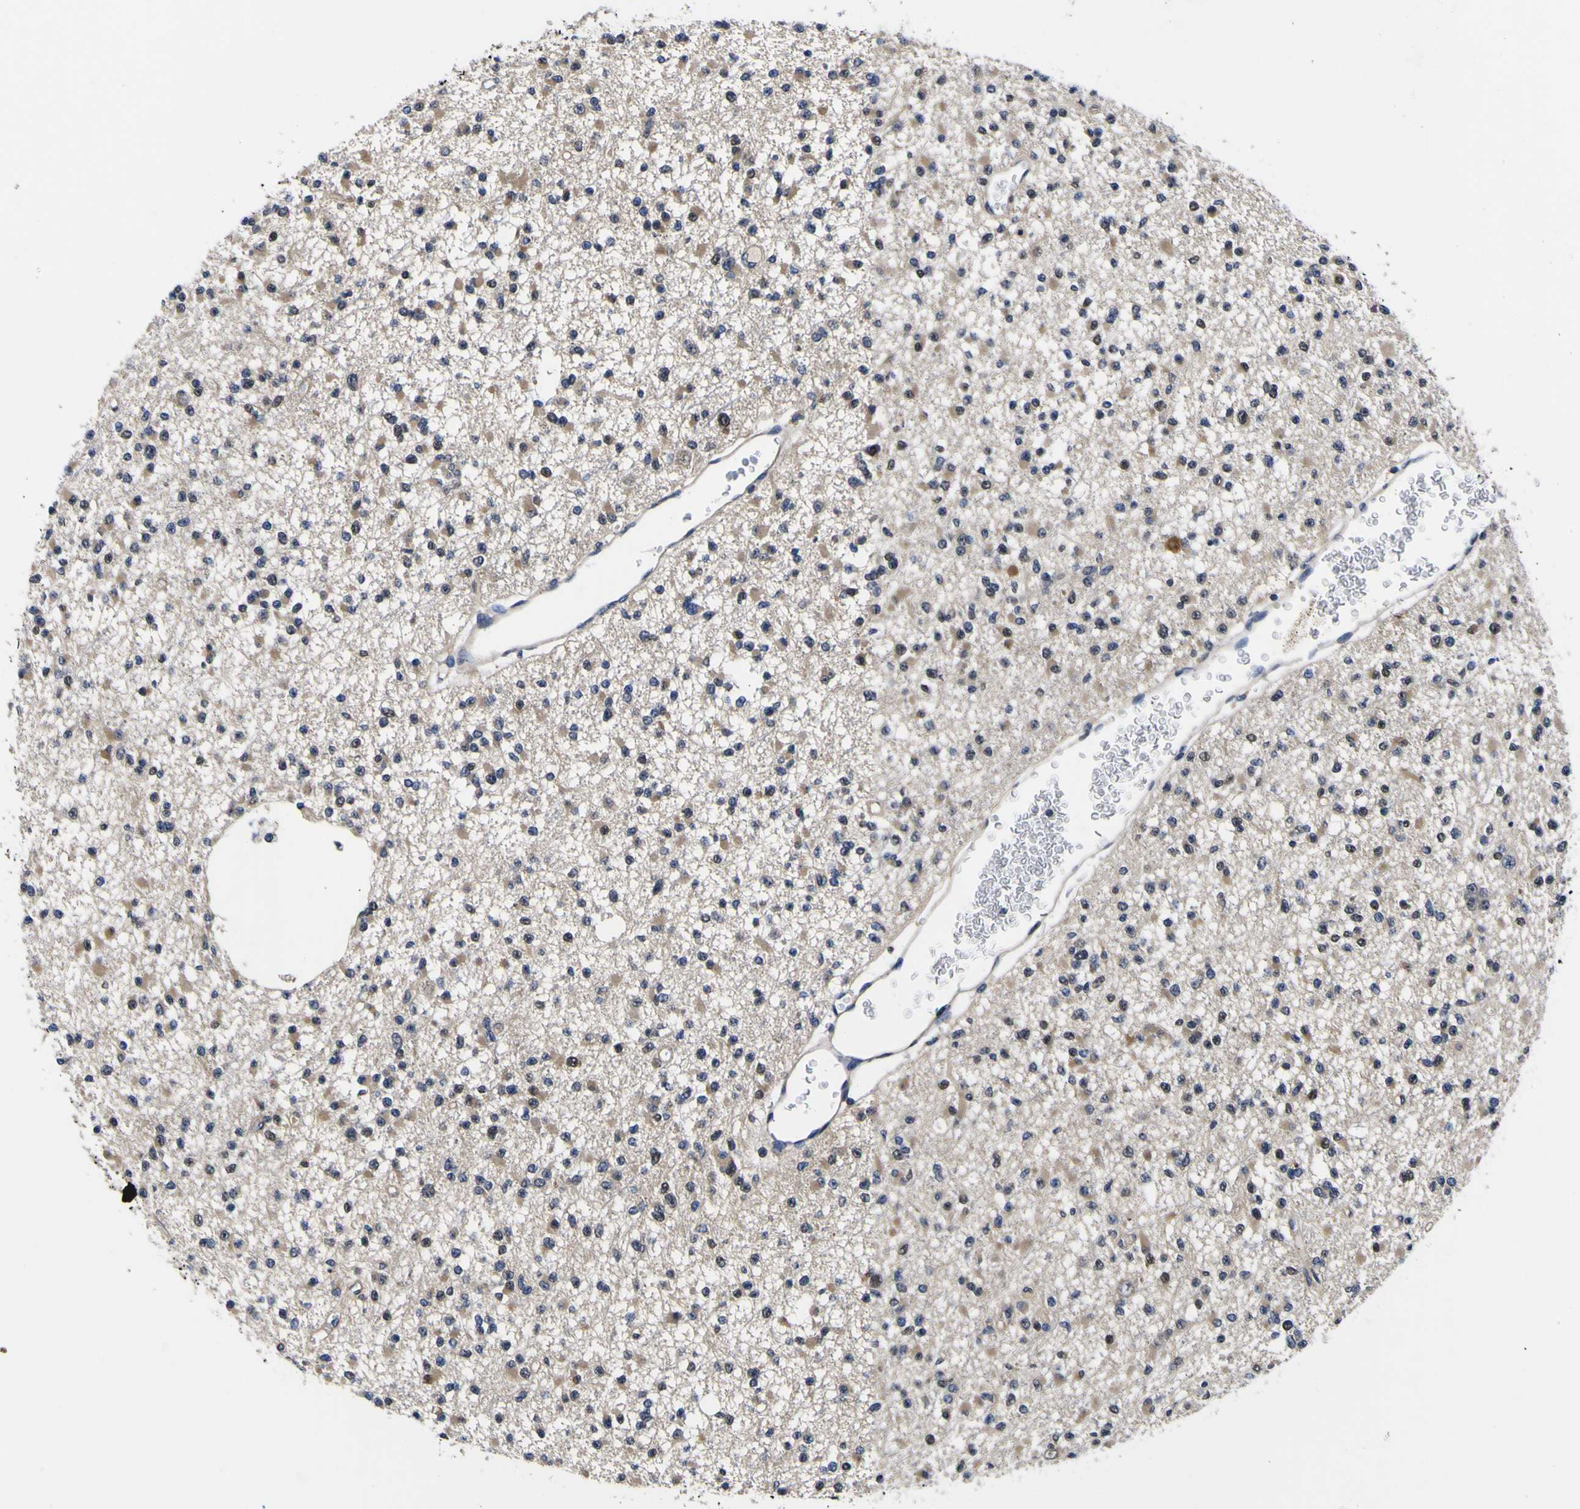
{"staining": {"intensity": "weak", "quantity": "25%-75%", "location": "cytoplasmic/membranous"}, "tissue": "glioma", "cell_type": "Tumor cells", "image_type": "cancer", "snomed": [{"axis": "morphology", "description": "Glioma, malignant, Low grade"}, {"axis": "topography", "description": "Brain"}], "caption": "High-magnification brightfield microscopy of glioma stained with DAB (3,3'-diaminobenzidine) (brown) and counterstained with hematoxylin (blue). tumor cells exhibit weak cytoplasmic/membranous staining is present in approximately25%-75% of cells.", "gene": "FAM110B", "patient": {"sex": "female", "age": 22}}